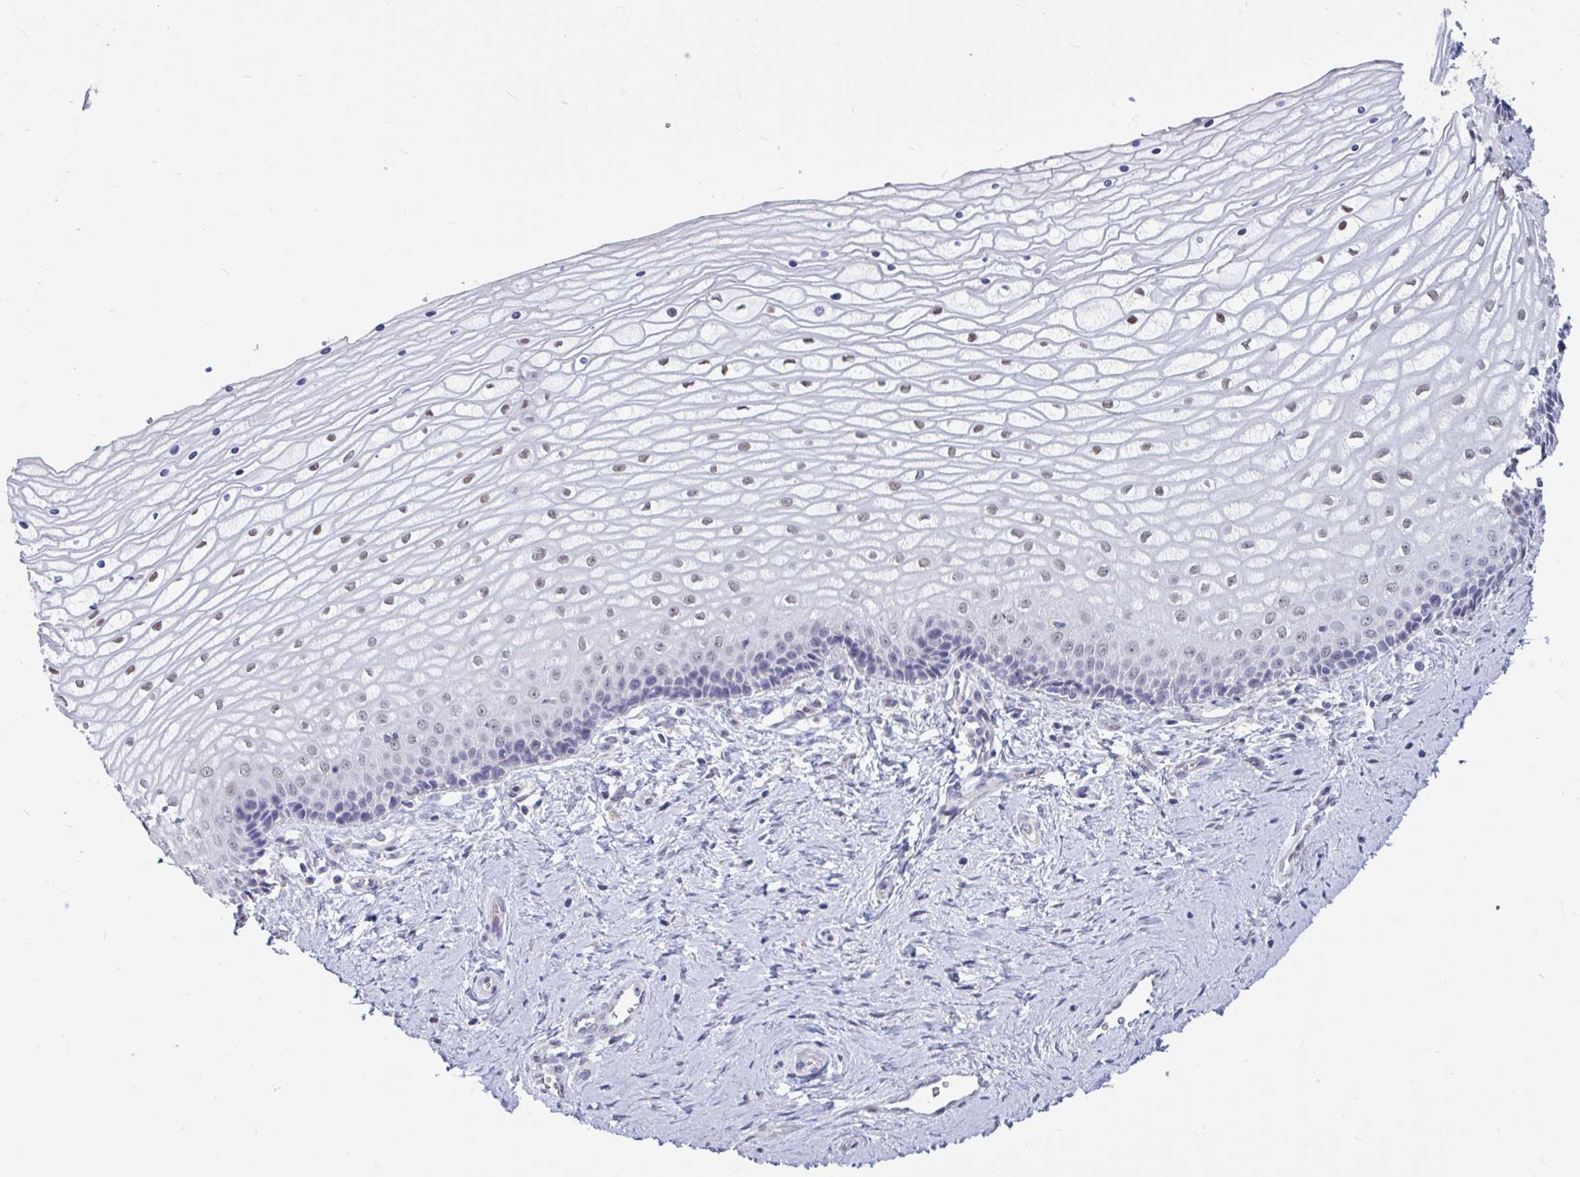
{"staining": {"intensity": "strong", "quantity": "25%-75%", "location": "nuclear"}, "tissue": "vagina", "cell_type": "Squamous epithelial cells", "image_type": "normal", "snomed": [{"axis": "morphology", "description": "Normal tissue, NOS"}, {"axis": "topography", "description": "Vagina"}], "caption": "Immunohistochemical staining of normal human vagina reveals high levels of strong nuclear expression in approximately 25%-75% of squamous epithelial cells.", "gene": "DDX39A", "patient": {"sex": "female", "age": 45}}